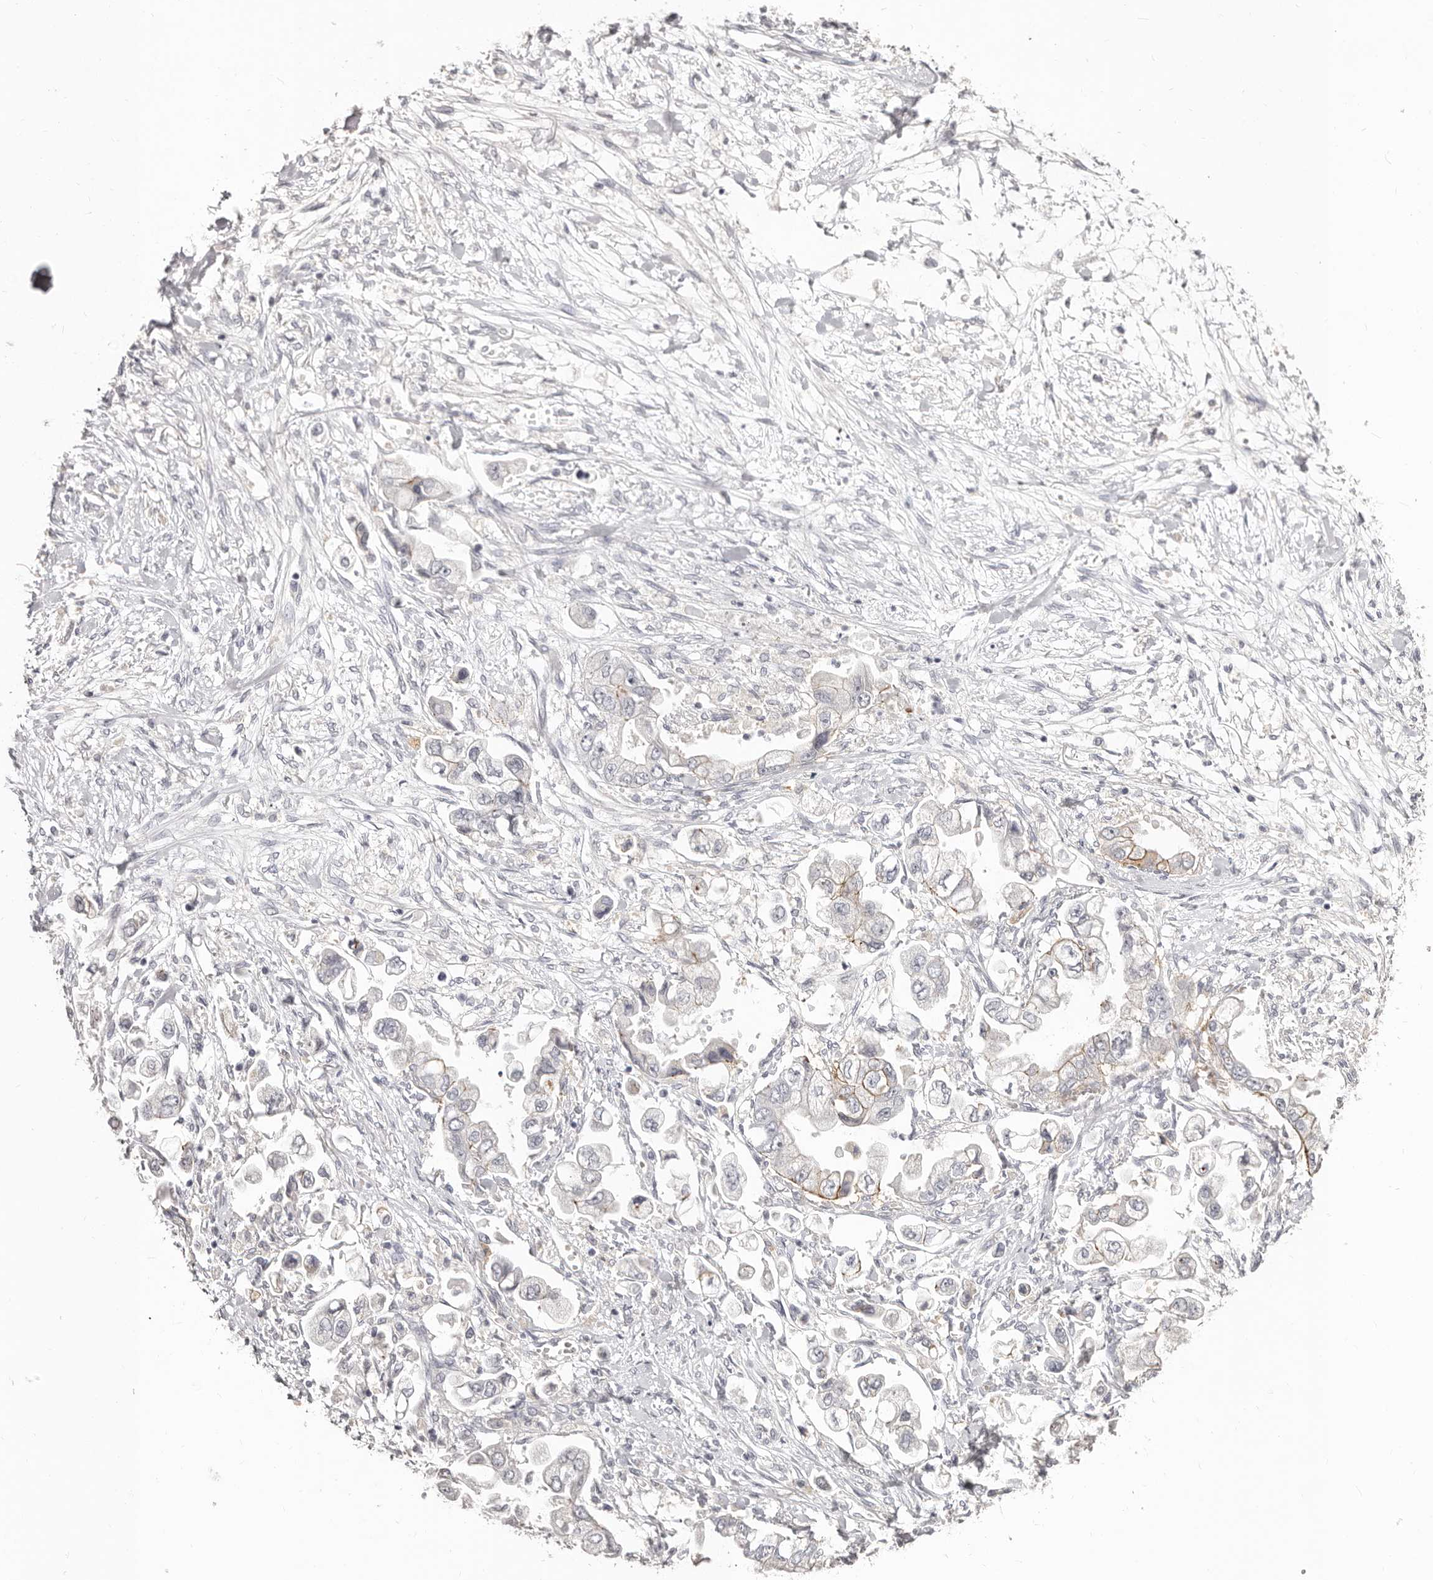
{"staining": {"intensity": "moderate", "quantity": "<25%", "location": "cytoplasmic/membranous"}, "tissue": "stomach cancer", "cell_type": "Tumor cells", "image_type": "cancer", "snomed": [{"axis": "morphology", "description": "Adenocarcinoma, NOS"}, {"axis": "topography", "description": "Stomach"}], "caption": "An immunohistochemistry (IHC) image of neoplastic tissue is shown. Protein staining in brown highlights moderate cytoplasmic/membranous positivity in stomach cancer within tumor cells.", "gene": "PCDHB6", "patient": {"sex": "male", "age": 62}}